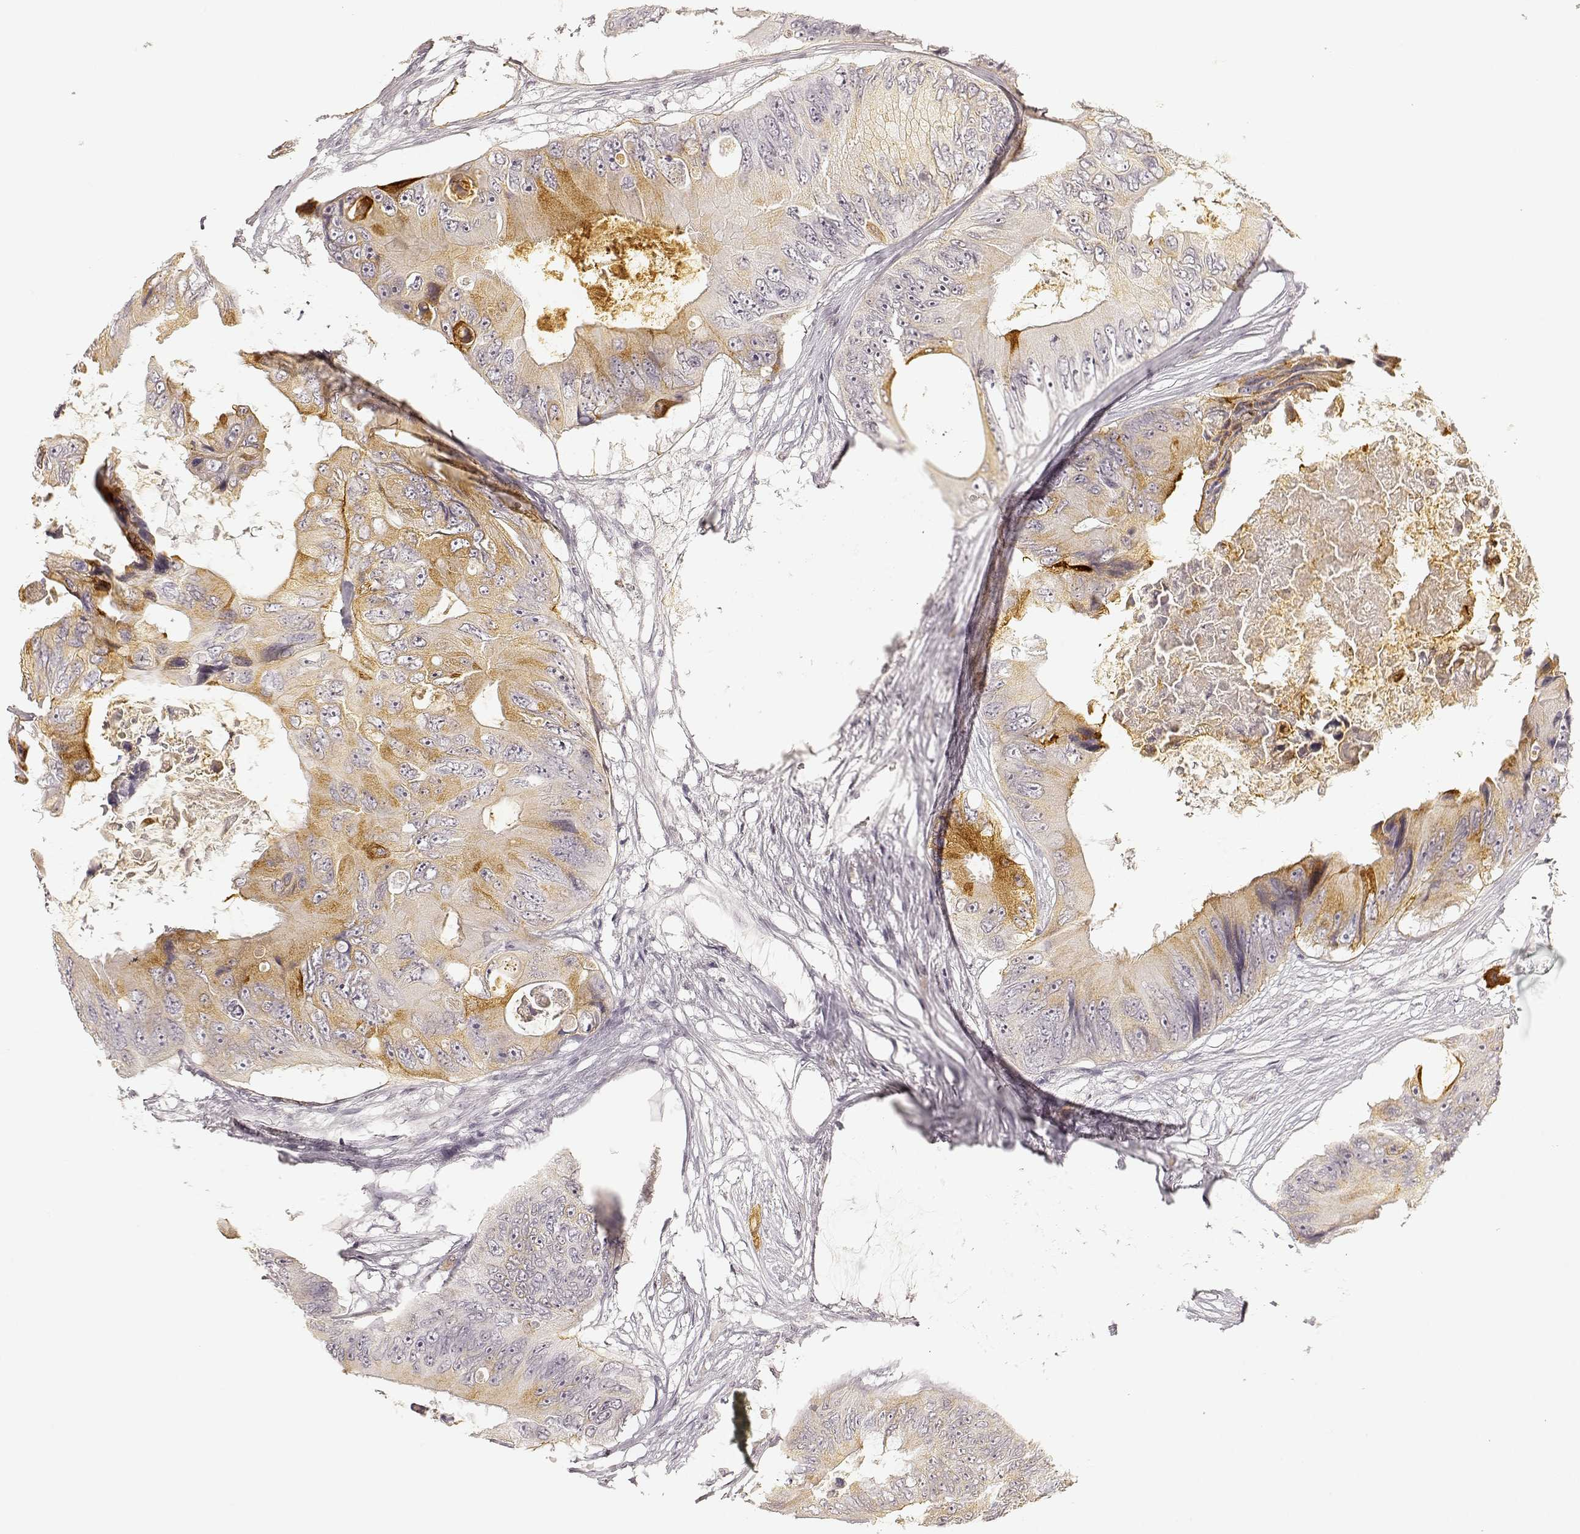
{"staining": {"intensity": "moderate", "quantity": "25%-75%", "location": "cytoplasmic/membranous"}, "tissue": "colorectal cancer", "cell_type": "Tumor cells", "image_type": "cancer", "snomed": [{"axis": "morphology", "description": "Adenocarcinoma, NOS"}, {"axis": "topography", "description": "Rectum"}], "caption": "The micrograph shows a brown stain indicating the presence of a protein in the cytoplasmic/membranous of tumor cells in colorectal cancer. (Stains: DAB (3,3'-diaminobenzidine) in brown, nuclei in blue, Microscopy: brightfield microscopy at high magnification).", "gene": "LAMC2", "patient": {"sex": "male", "age": 63}}